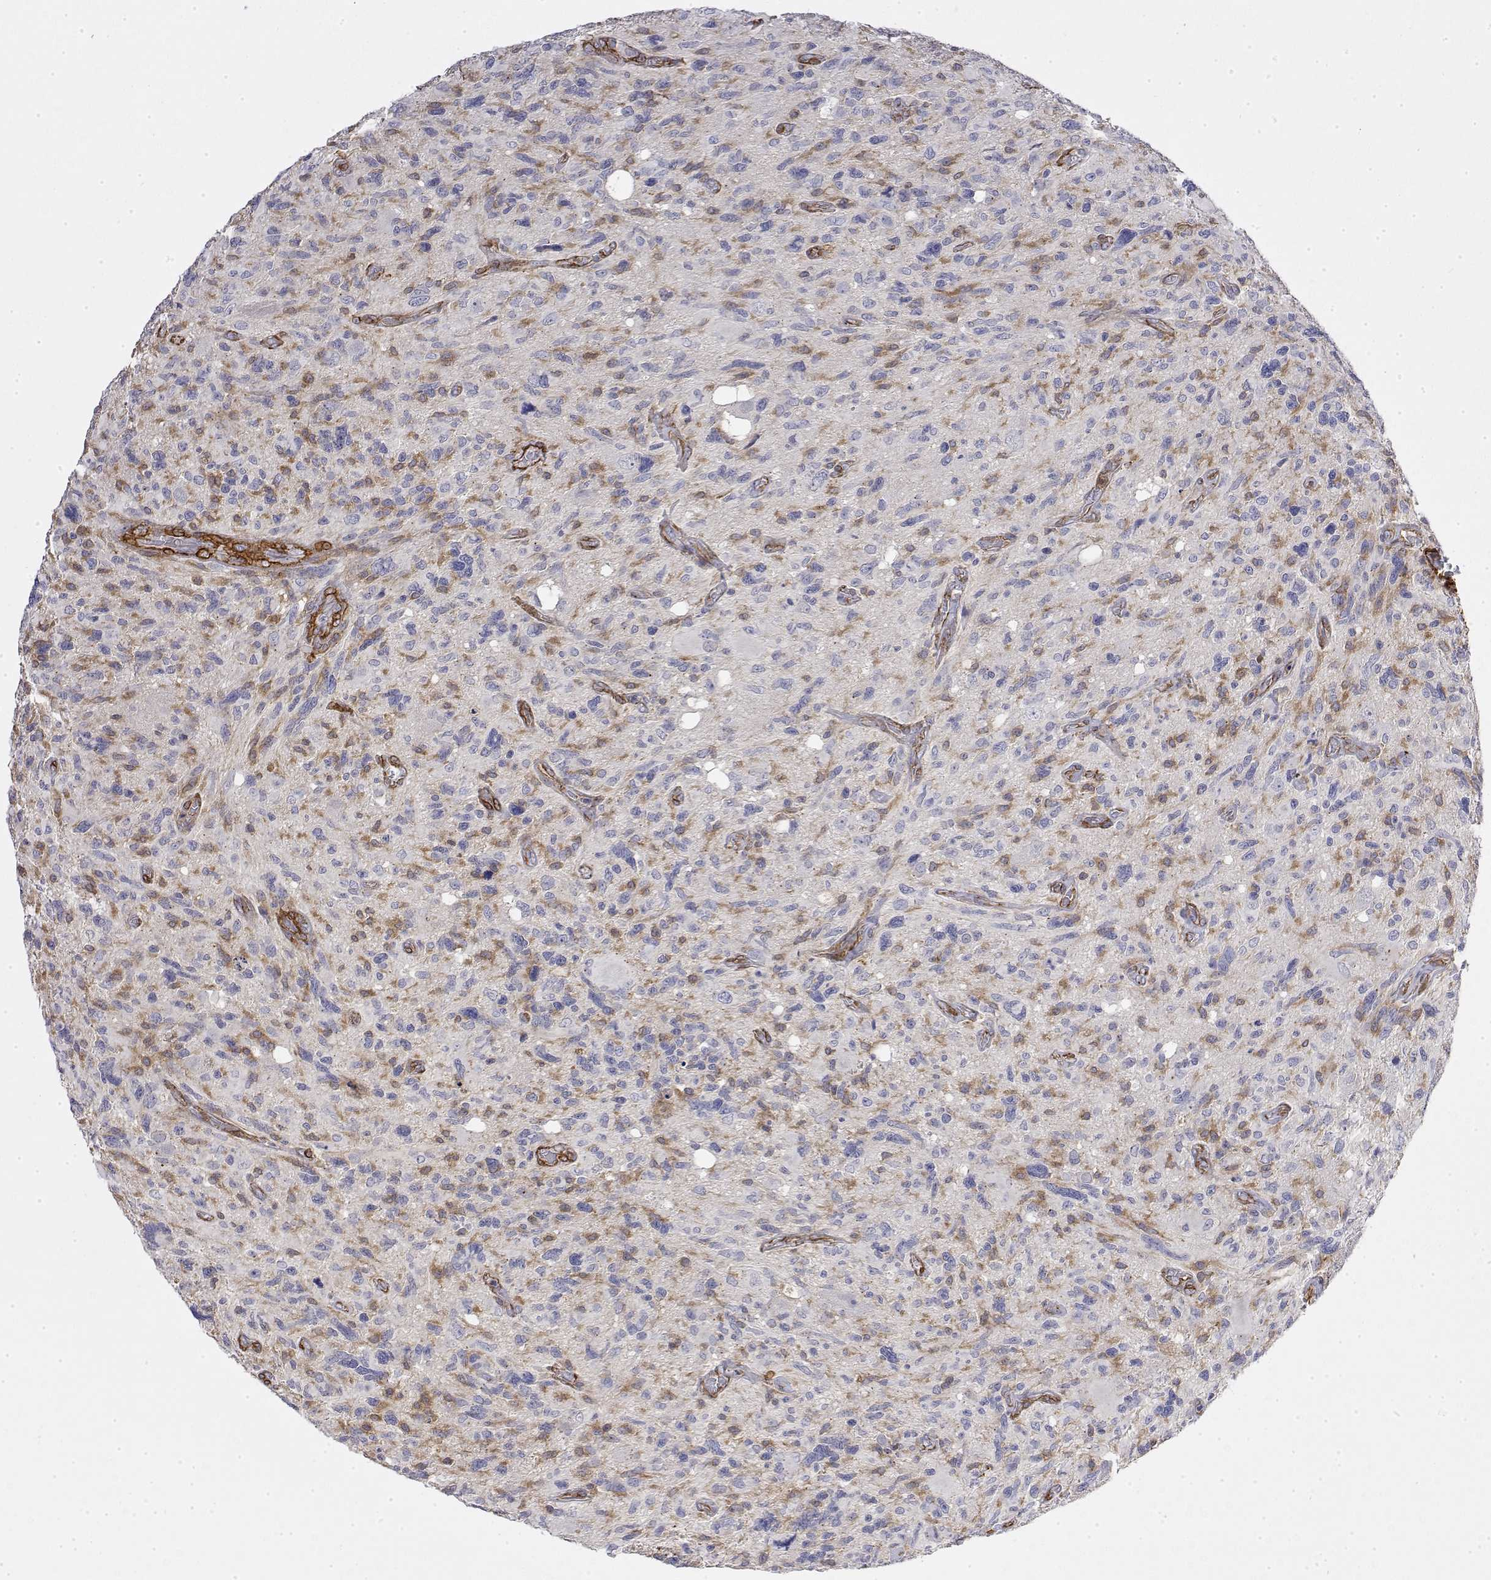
{"staining": {"intensity": "negative", "quantity": "none", "location": "none"}, "tissue": "glioma", "cell_type": "Tumor cells", "image_type": "cancer", "snomed": [{"axis": "morphology", "description": "Glioma, malignant, High grade"}, {"axis": "topography", "description": "Brain"}], "caption": "High magnification brightfield microscopy of glioma stained with DAB (3,3'-diaminobenzidine) (brown) and counterstained with hematoxylin (blue): tumor cells show no significant positivity. (DAB (3,3'-diaminobenzidine) immunohistochemistry (IHC), high magnification).", "gene": "SOWAHD", "patient": {"sex": "male", "age": 49}}